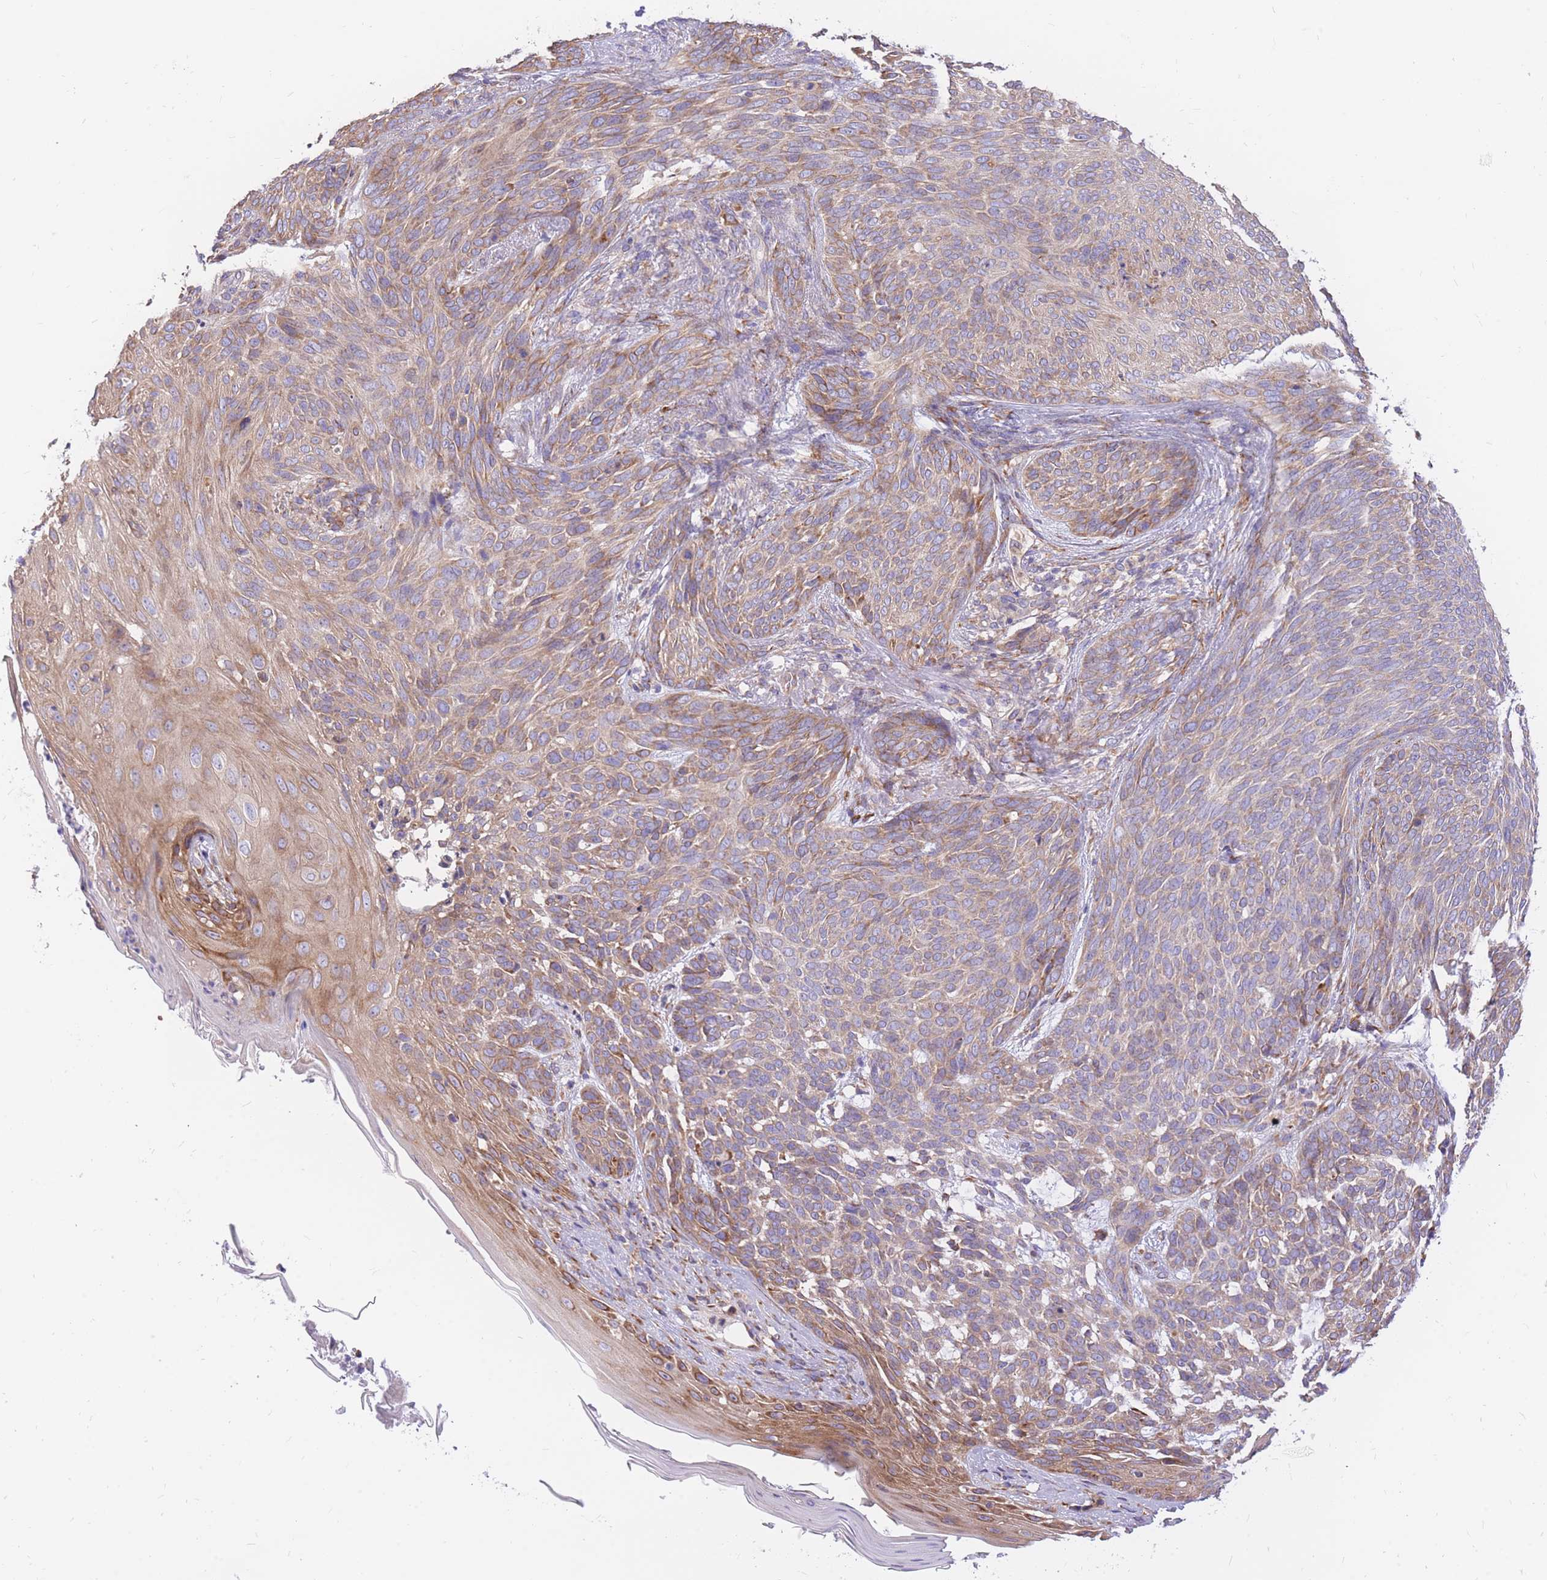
{"staining": {"intensity": "weak", "quantity": ">75%", "location": "cytoplasmic/membranous"}, "tissue": "skin cancer", "cell_type": "Tumor cells", "image_type": "cancer", "snomed": [{"axis": "morphology", "description": "Basal cell carcinoma"}, {"axis": "topography", "description": "Skin"}], "caption": "IHC histopathology image of skin cancer stained for a protein (brown), which exhibits low levels of weak cytoplasmic/membranous expression in approximately >75% of tumor cells.", "gene": "GBP7", "patient": {"sex": "female", "age": 86}}